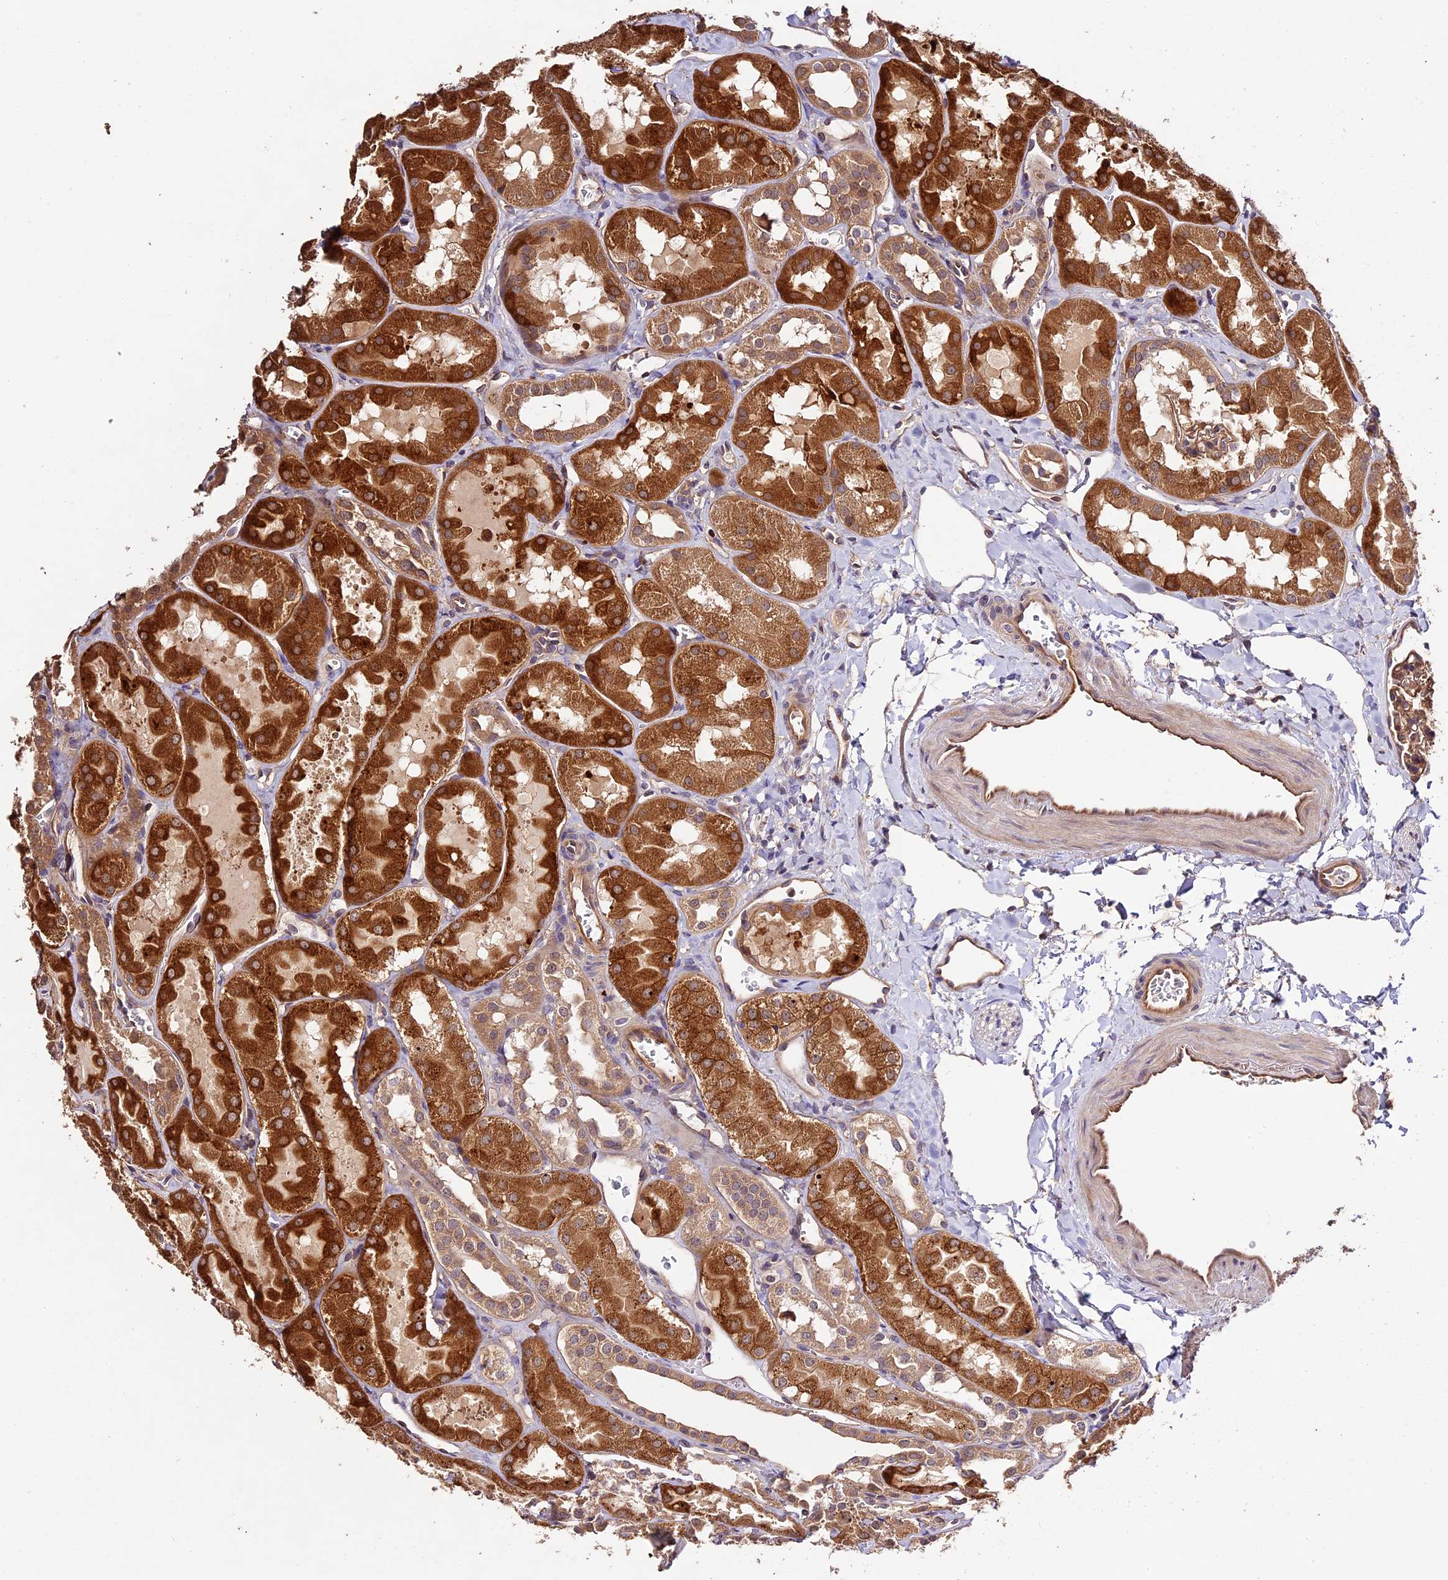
{"staining": {"intensity": "moderate", "quantity": ">75%", "location": "cytoplasmic/membranous"}, "tissue": "kidney", "cell_type": "Cells in glomeruli", "image_type": "normal", "snomed": [{"axis": "morphology", "description": "Normal tissue, NOS"}, {"axis": "topography", "description": "Kidney"}, {"axis": "topography", "description": "Urinary bladder"}], "caption": "Kidney stained with a brown dye displays moderate cytoplasmic/membranous positive expression in about >75% of cells in glomeruli.", "gene": "CES3", "patient": {"sex": "male", "age": 16}}